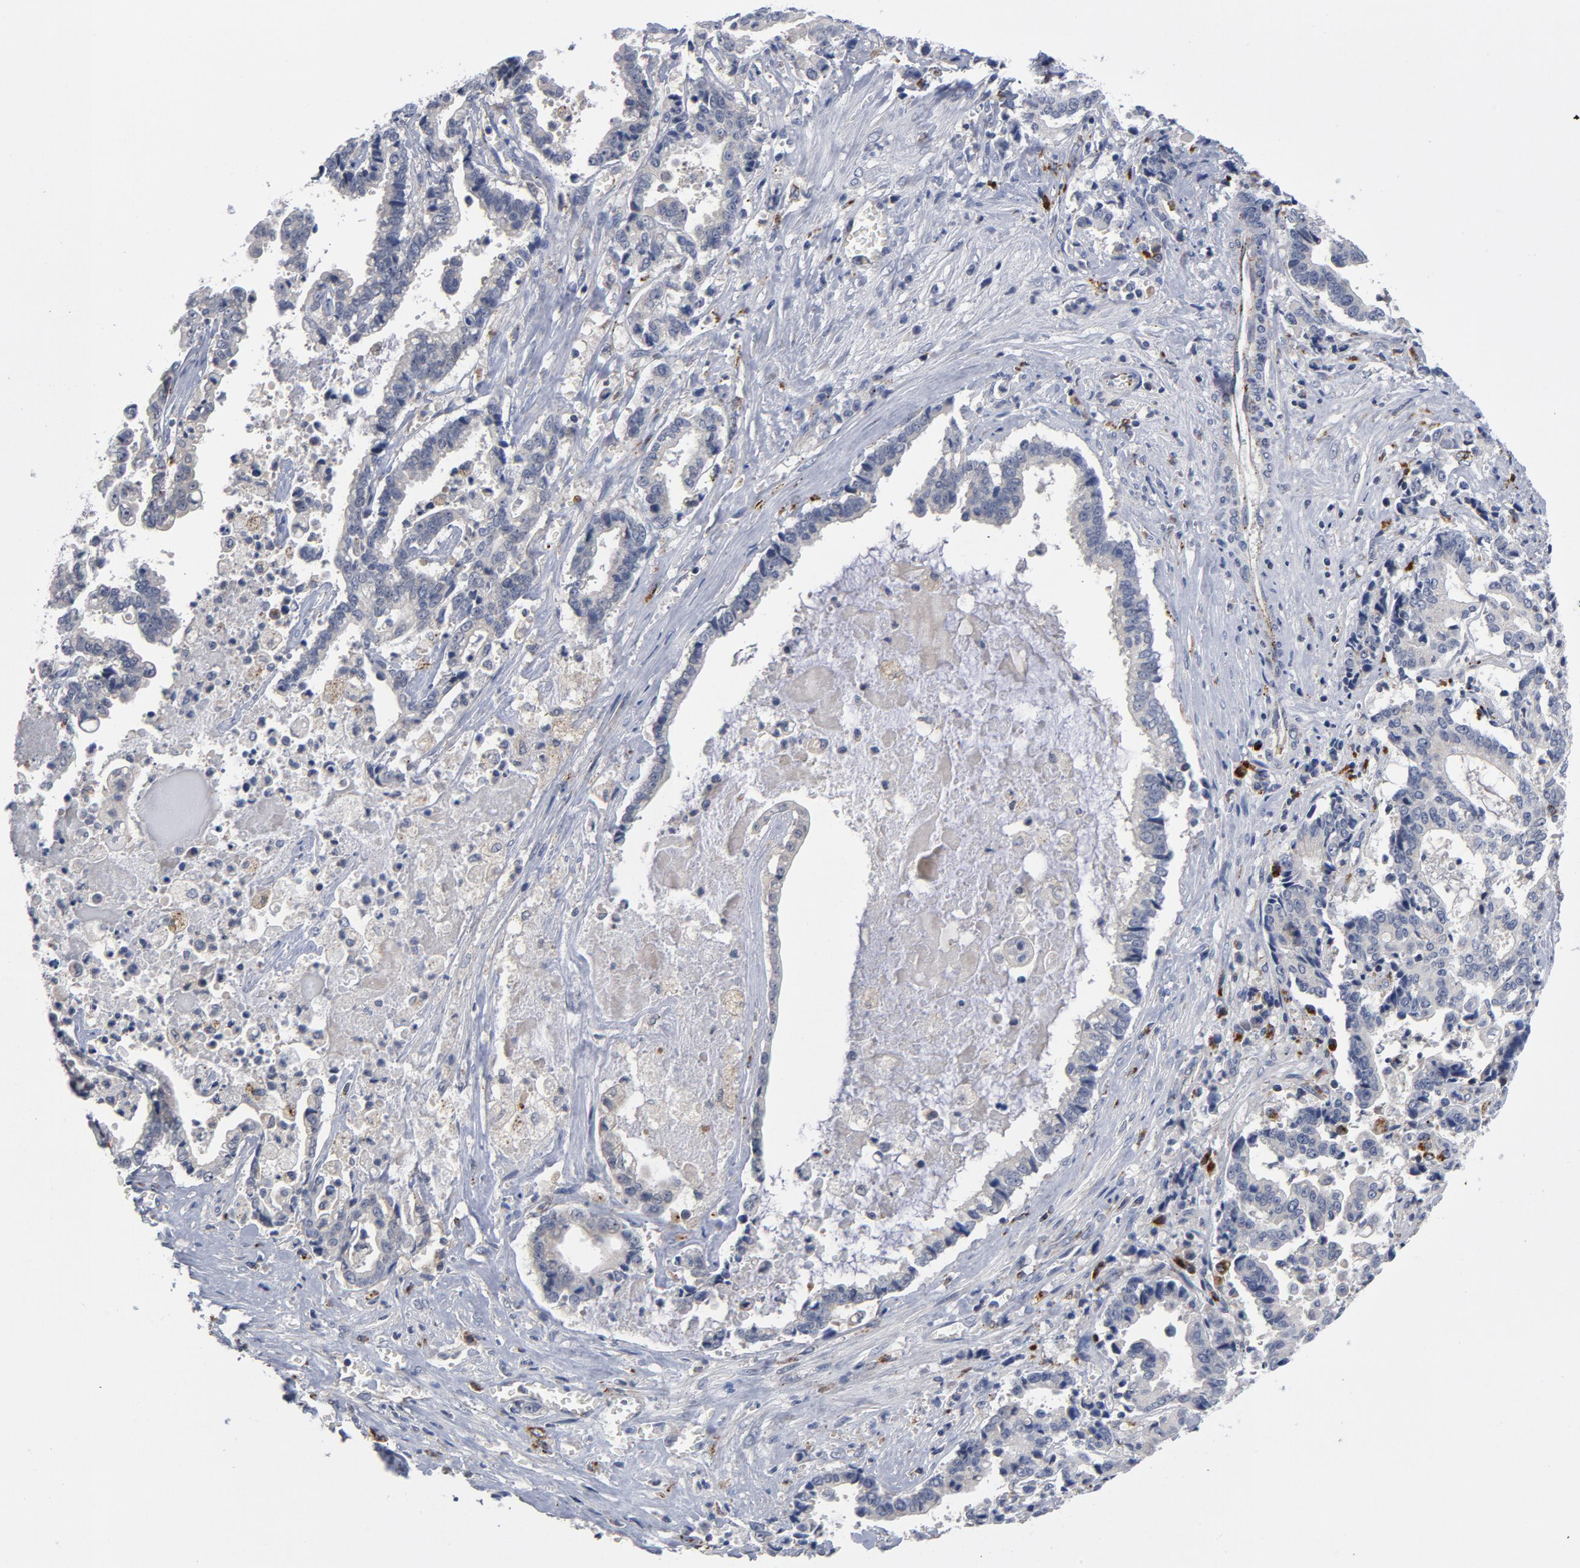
{"staining": {"intensity": "negative", "quantity": "none", "location": "none"}, "tissue": "liver cancer", "cell_type": "Tumor cells", "image_type": "cancer", "snomed": [{"axis": "morphology", "description": "Cholangiocarcinoma"}, {"axis": "topography", "description": "Liver"}], "caption": "Immunohistochemistry (IHC) histopathology image of cholangiocarcinoma (liver) stained for a protein (brown), which displays no positivity in tumor cells.", "gene": "AKT2", "patient": {"sex": "male", "age": 57}}